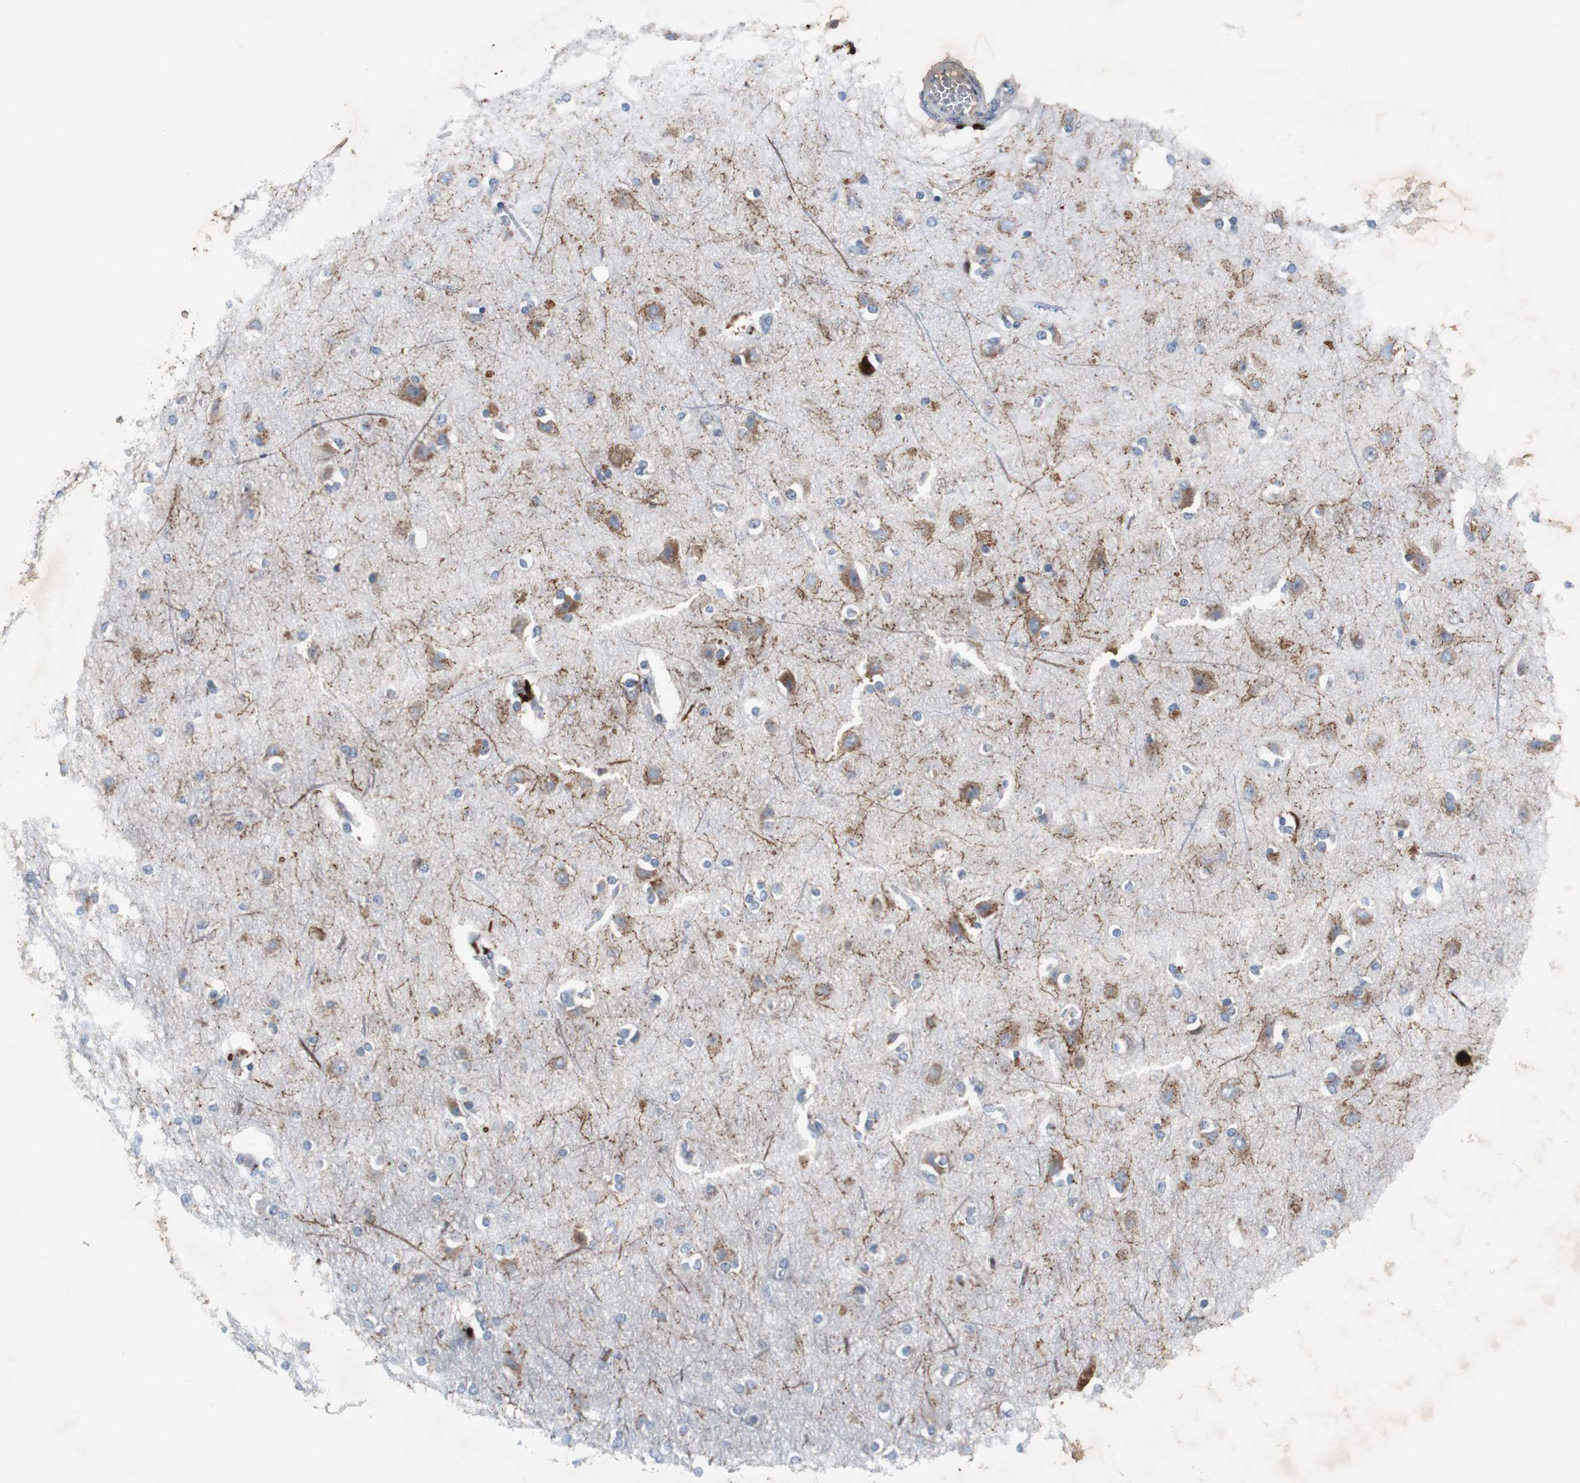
{"staining": {"intensity": "negative", "quantity": "none", "location": "none"}, "tissue": "cerebral cortex", "cell_type": "Endothelial cells", "image_type": "normal", "snomed": [{"axis": "morphology", "description": "Normal tissue, NOS"}, {"axis": "topography", "description": "Cerebral cortex"}], "caption": "IHC micrograph of unremarkable cerebral cortex: human cerebral cortex stained with DAB displays no significant protein expression in endothelial cells. (Stains: DAB immunohistochemistry with hematoxylin counter stain, Microscopy: brightfield microscopy at high magnification).", "gene": "CALB2", "patient": {"sex": "female", "age": 54}}